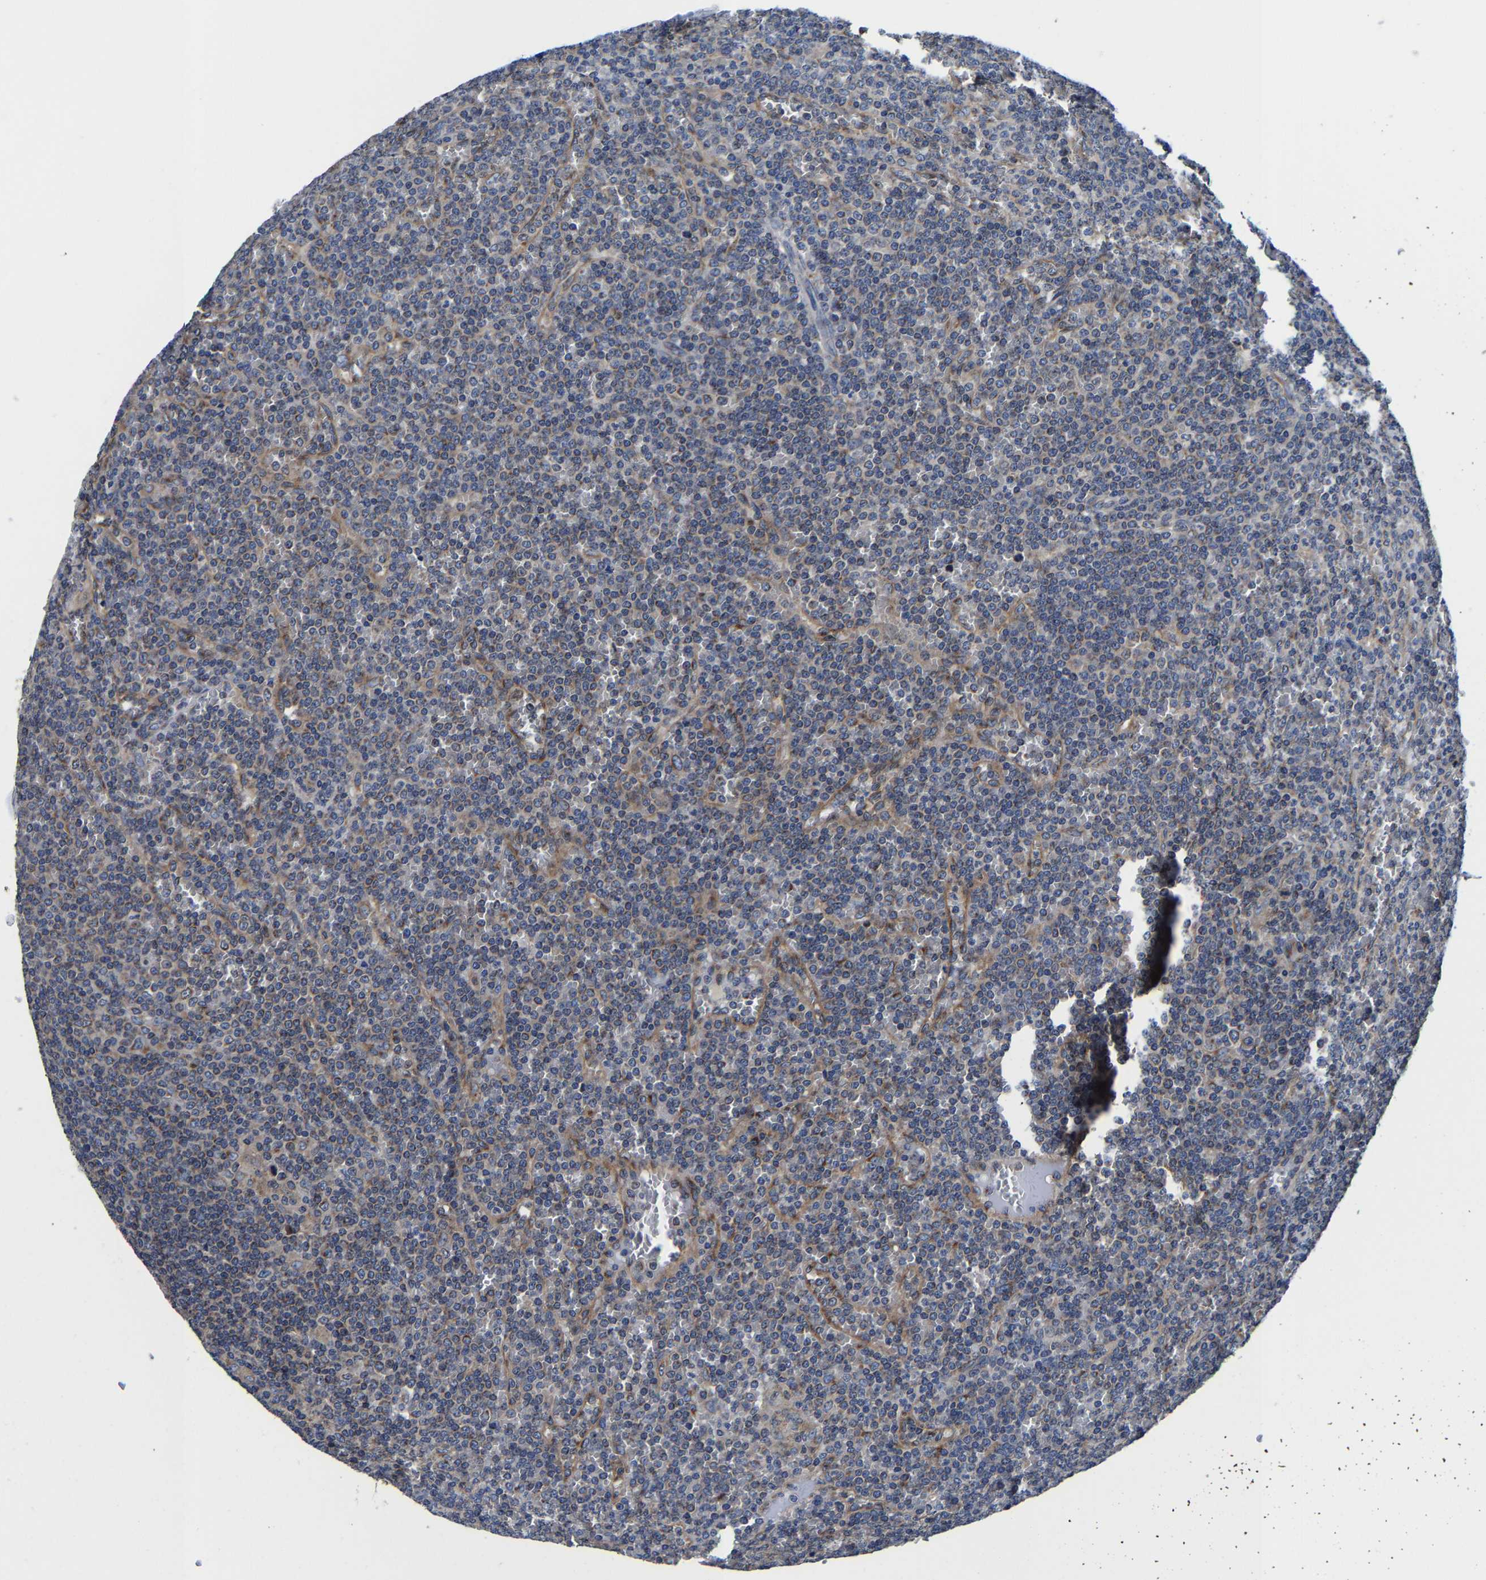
{"staining": {"intensity": "weak", "quantity": "<25%", "location": "cytoplasmic/membranous"}, "tissue": "lymphoma", "cell_type": "Tumor cells", "image_type": "cancer", "snomed": [{"axis": "morphology", "description": "Malignant lymphoma, non-Hodgkin's type, Low grade"}, {"axis": "topography", "description": "Spleen"}], "caption": "Immunohistochemistry of malignant lymphoma, non-Hodgkin's type (low-grade) reveals no staining in tumor cells. Nuclei are stained in blue.", "gene": "EBAG9", "patient": {"sex": "female", "age": 19}}